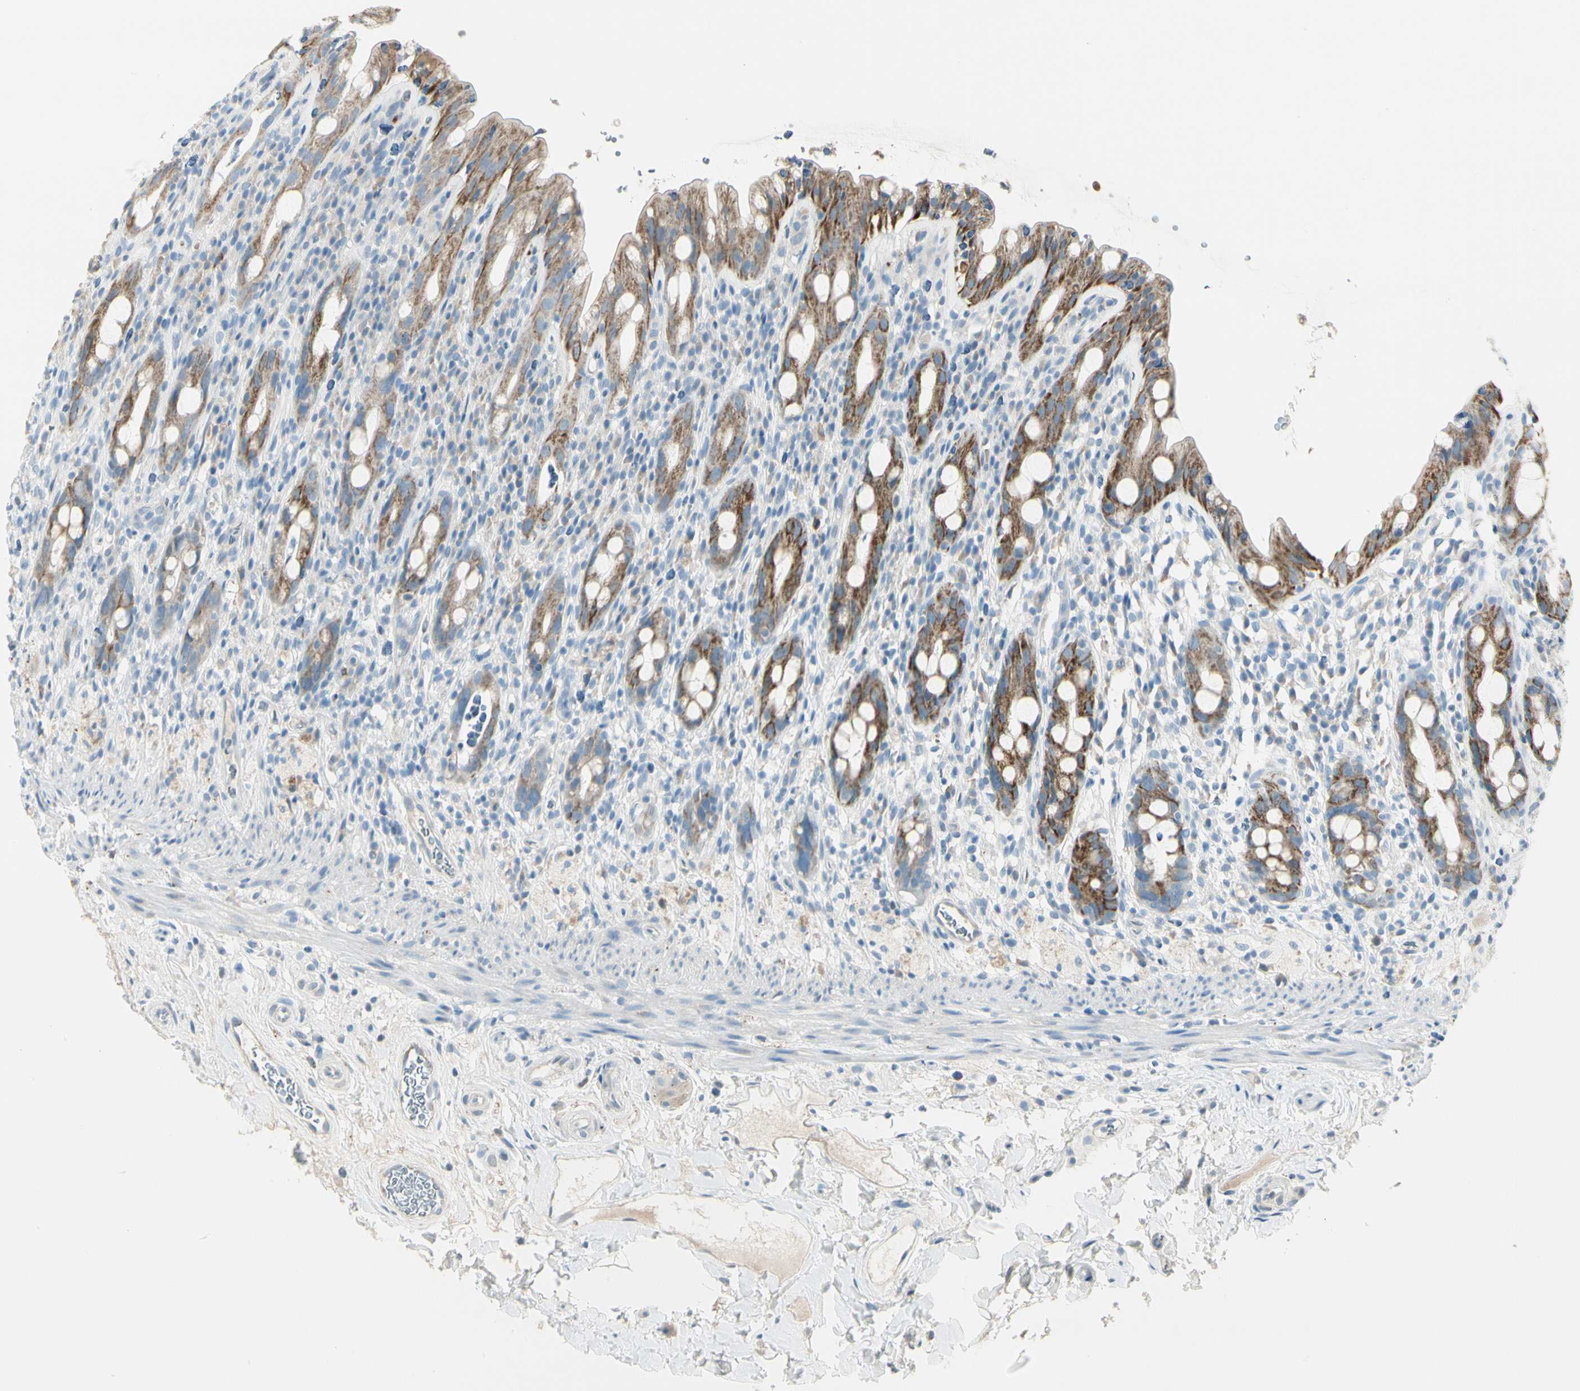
{"staining": {"intensity": "strong", "quantity": ">75%", "location": "cytoplasmic/membranous"}, "tissue": "rectum", "cell_type": "Glandular cells", "image_type": "normal", "snomed": [{"axis": "morphology", "description": "Normal tissue, NOS"}, {"axis": "topography", "description": "Rectum"}], "caption": "Human rectum stained with a brown dye displays strong cytoplasmic/membranous positive staining in about >75% of glandular cells.", "gene": "SLC6A15", "patient": {"sex": "male", "age": 44}}